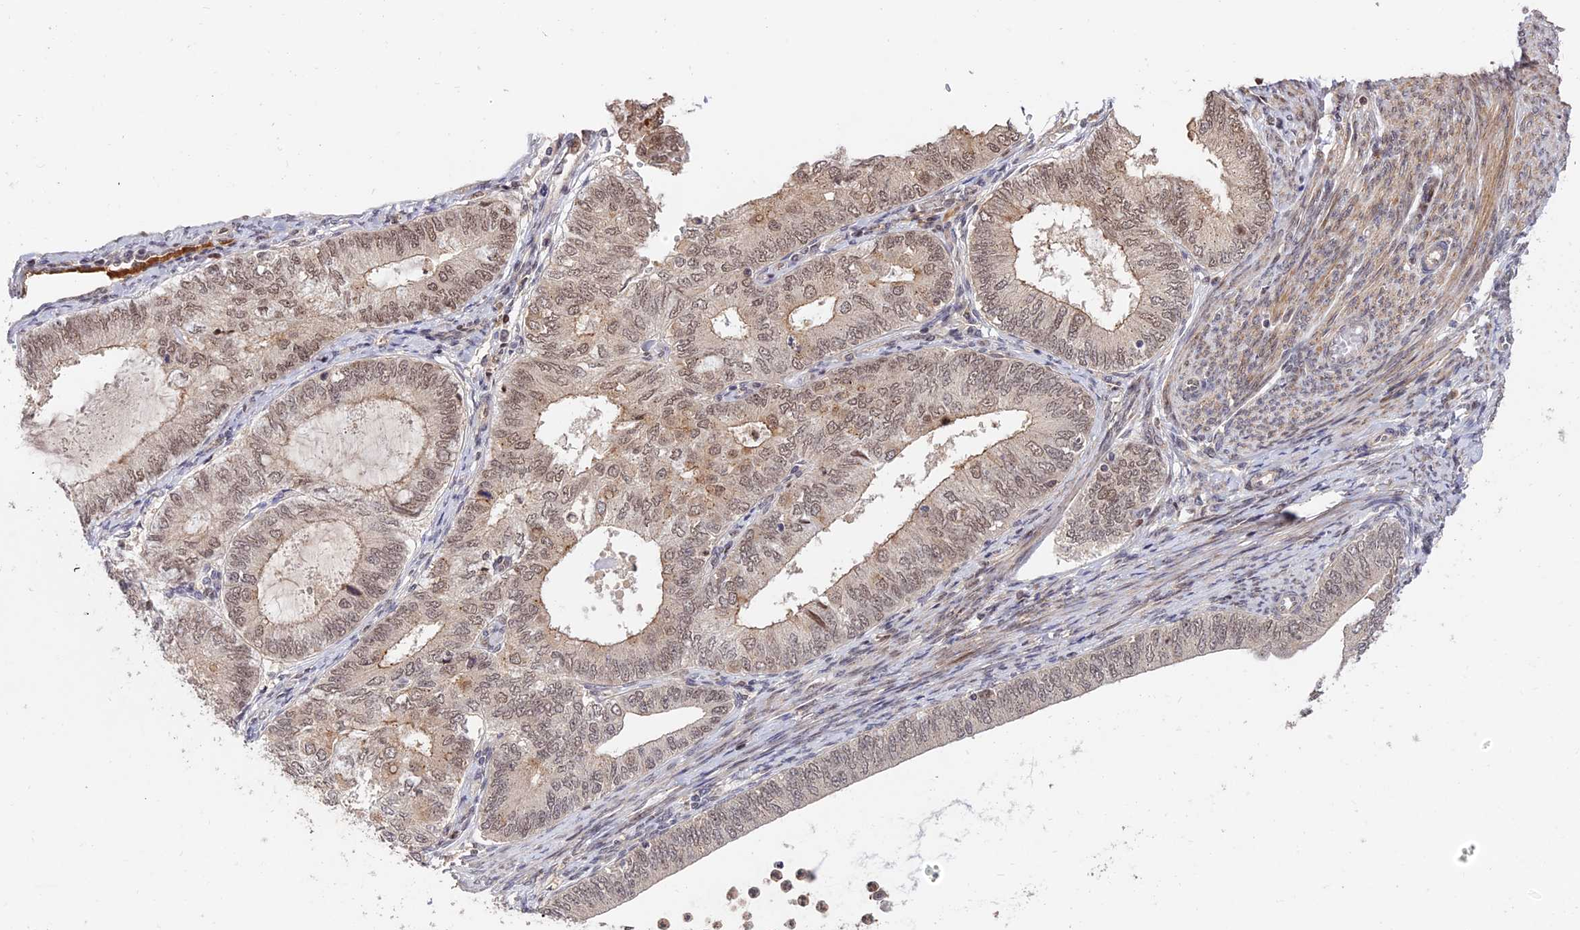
{"staining": {"intensity": "weak", "quantity": ">75%", "location": "nuclear"}, "tissue": "endometrial cancer", "cell_type": "Tumor cells", "image_type": "cancer", "snomed": [{"axis": "morphology", "description": "Adenocarcinoma, NOS"}, {"axis": "topography", "description": "Endometrium"}], "caption": "Adenocarcinoma (endometrial) tissue reveals weak nuclear positivity in approximately >75% of tumor cells The protein of interest is stained brown, and the nuclei are stained in blue (DAB (3,3'-diaminobenzidine) IHC with brightfield microscopy, high magnification).", "gene": "ZNF85", "patient": {"sex": "female", "age": 68}}